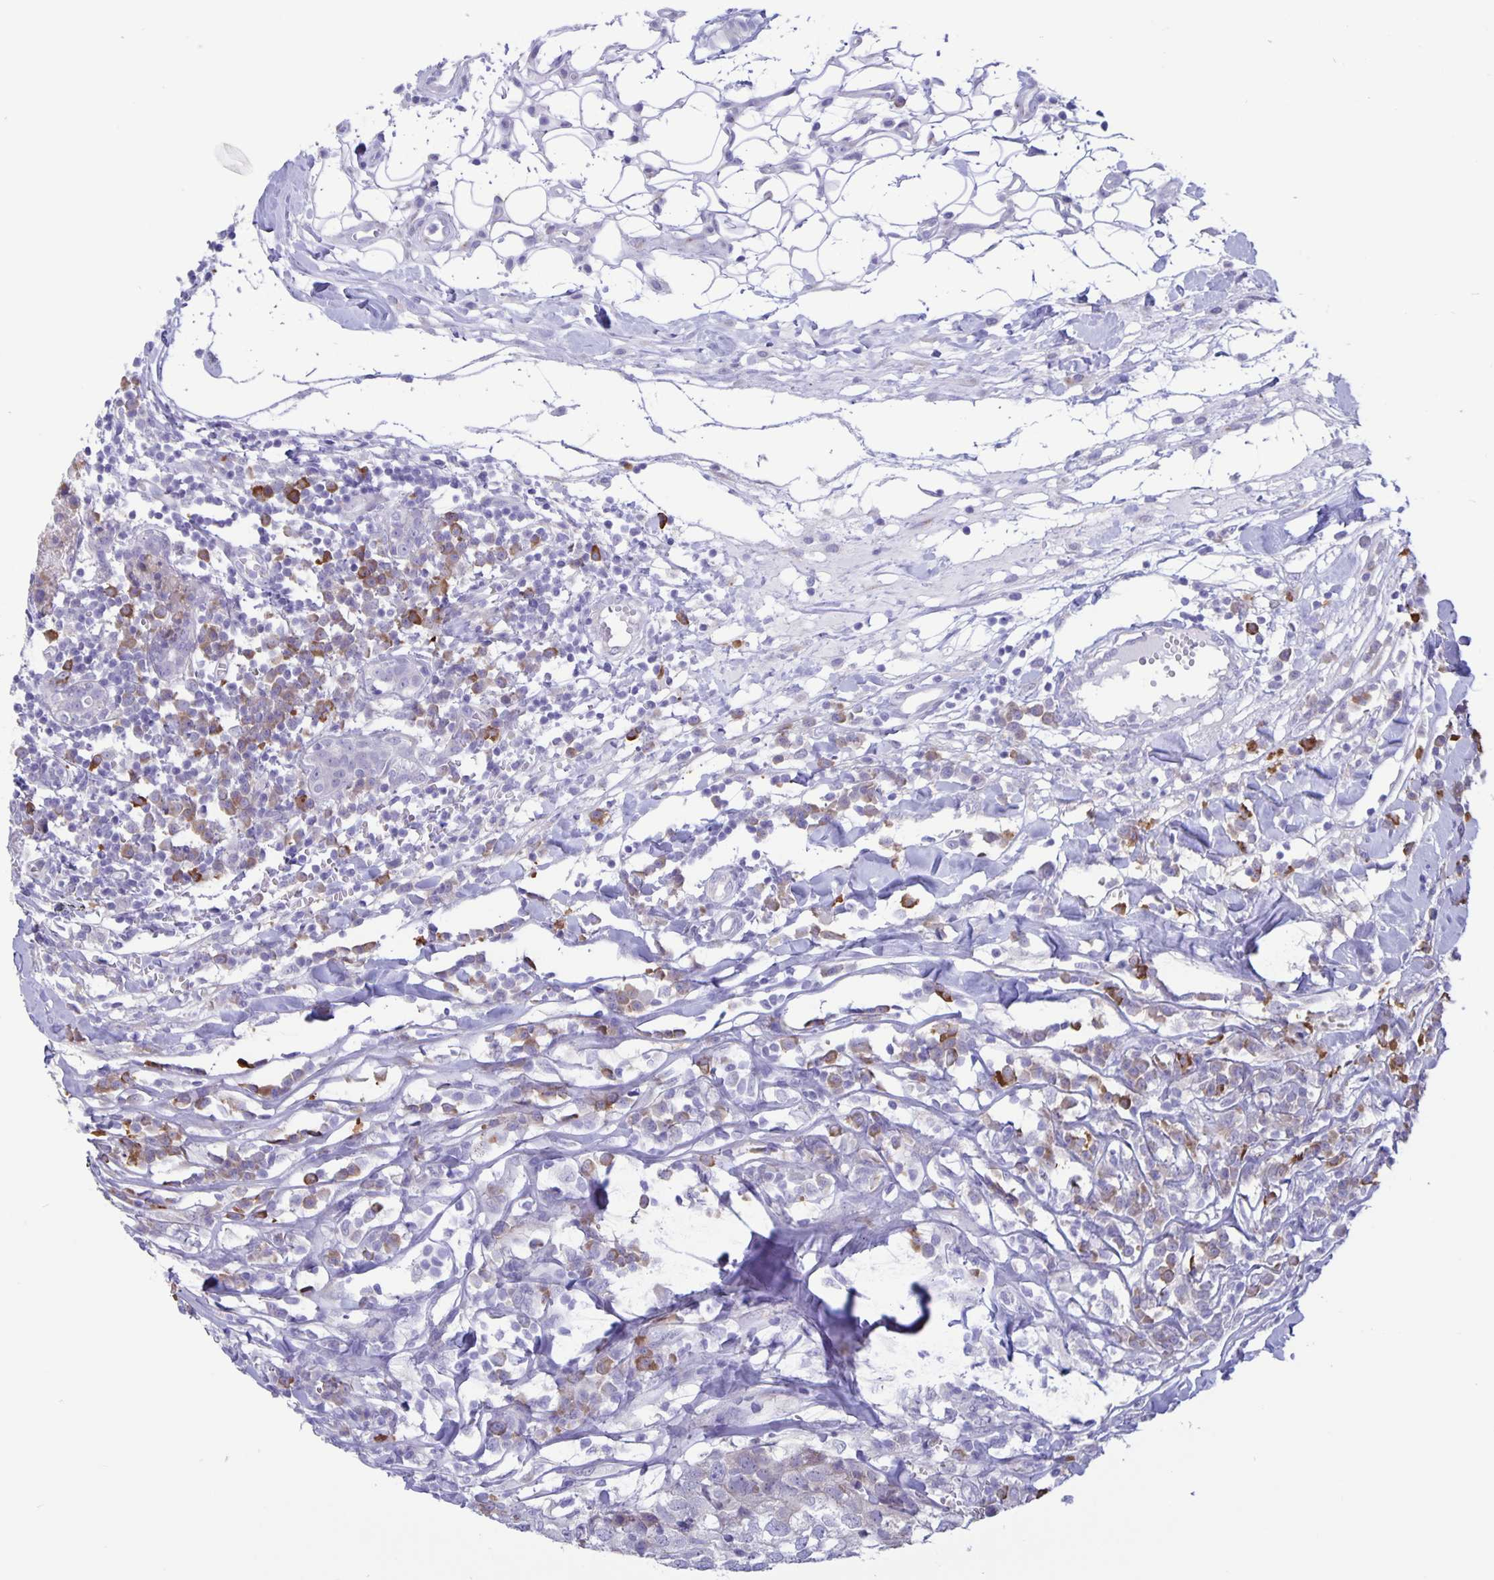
{"staining": {"intensity": "negative", "quantity": "none", "location": "none"}, "tissue": "breast cancer", "cell_type": "Tumor cells", "image_type": "cancer", "snomed": [{"axis": "morphology", "description": "Duct carcinoma"}, {"axis": "topography", "description": "Breast"}], "caption": "Breast cancer stained for a protein using immunohistochemistry displays no expression tumor cells.", "gene": "ERMN", "patient": {"sex": "female", "age": 30}}